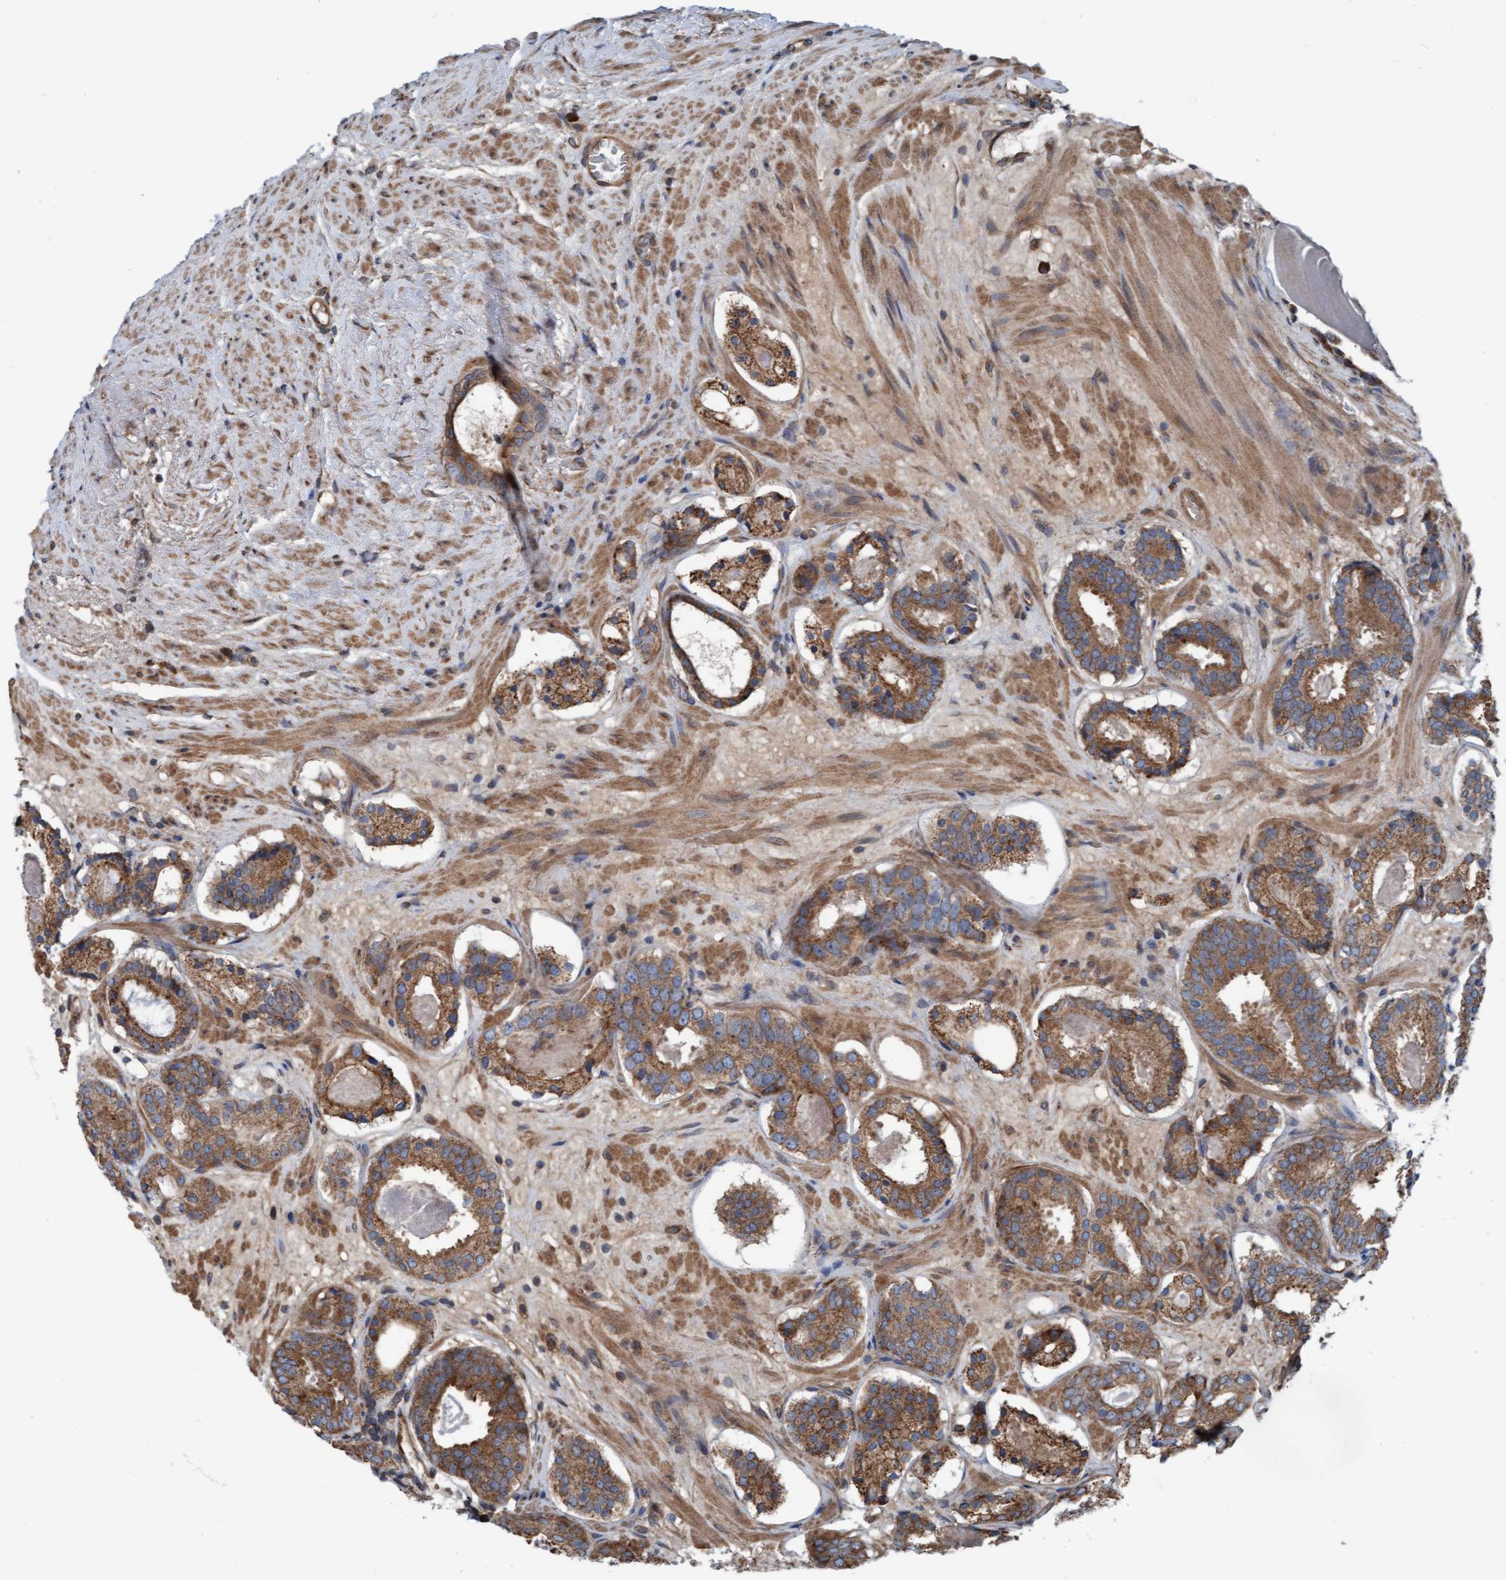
{"staining": {"intensity": "moderate", "quantity": ">75%", "location": "cytoplasmic/membranous"}, "tissue": "prostate cancer", "cell_type": "Tumor cells", "image_type": "cancer", "snomed": [{"axis": "morphology", "description": "Adenocarcinoma, Low grade"}, {"axis": "topography", "description": "Prostate"}], "caption": "This image reveals immunohistochemistry (IHC) staining of human adenocarcinoma (low-grade) (prostate), with medium moderate cytoplasmic/membranous expression in about >75% of tumor cells.", "gene": "RAP1GAP2", "patient": {"sex": "male", "age": 69}}